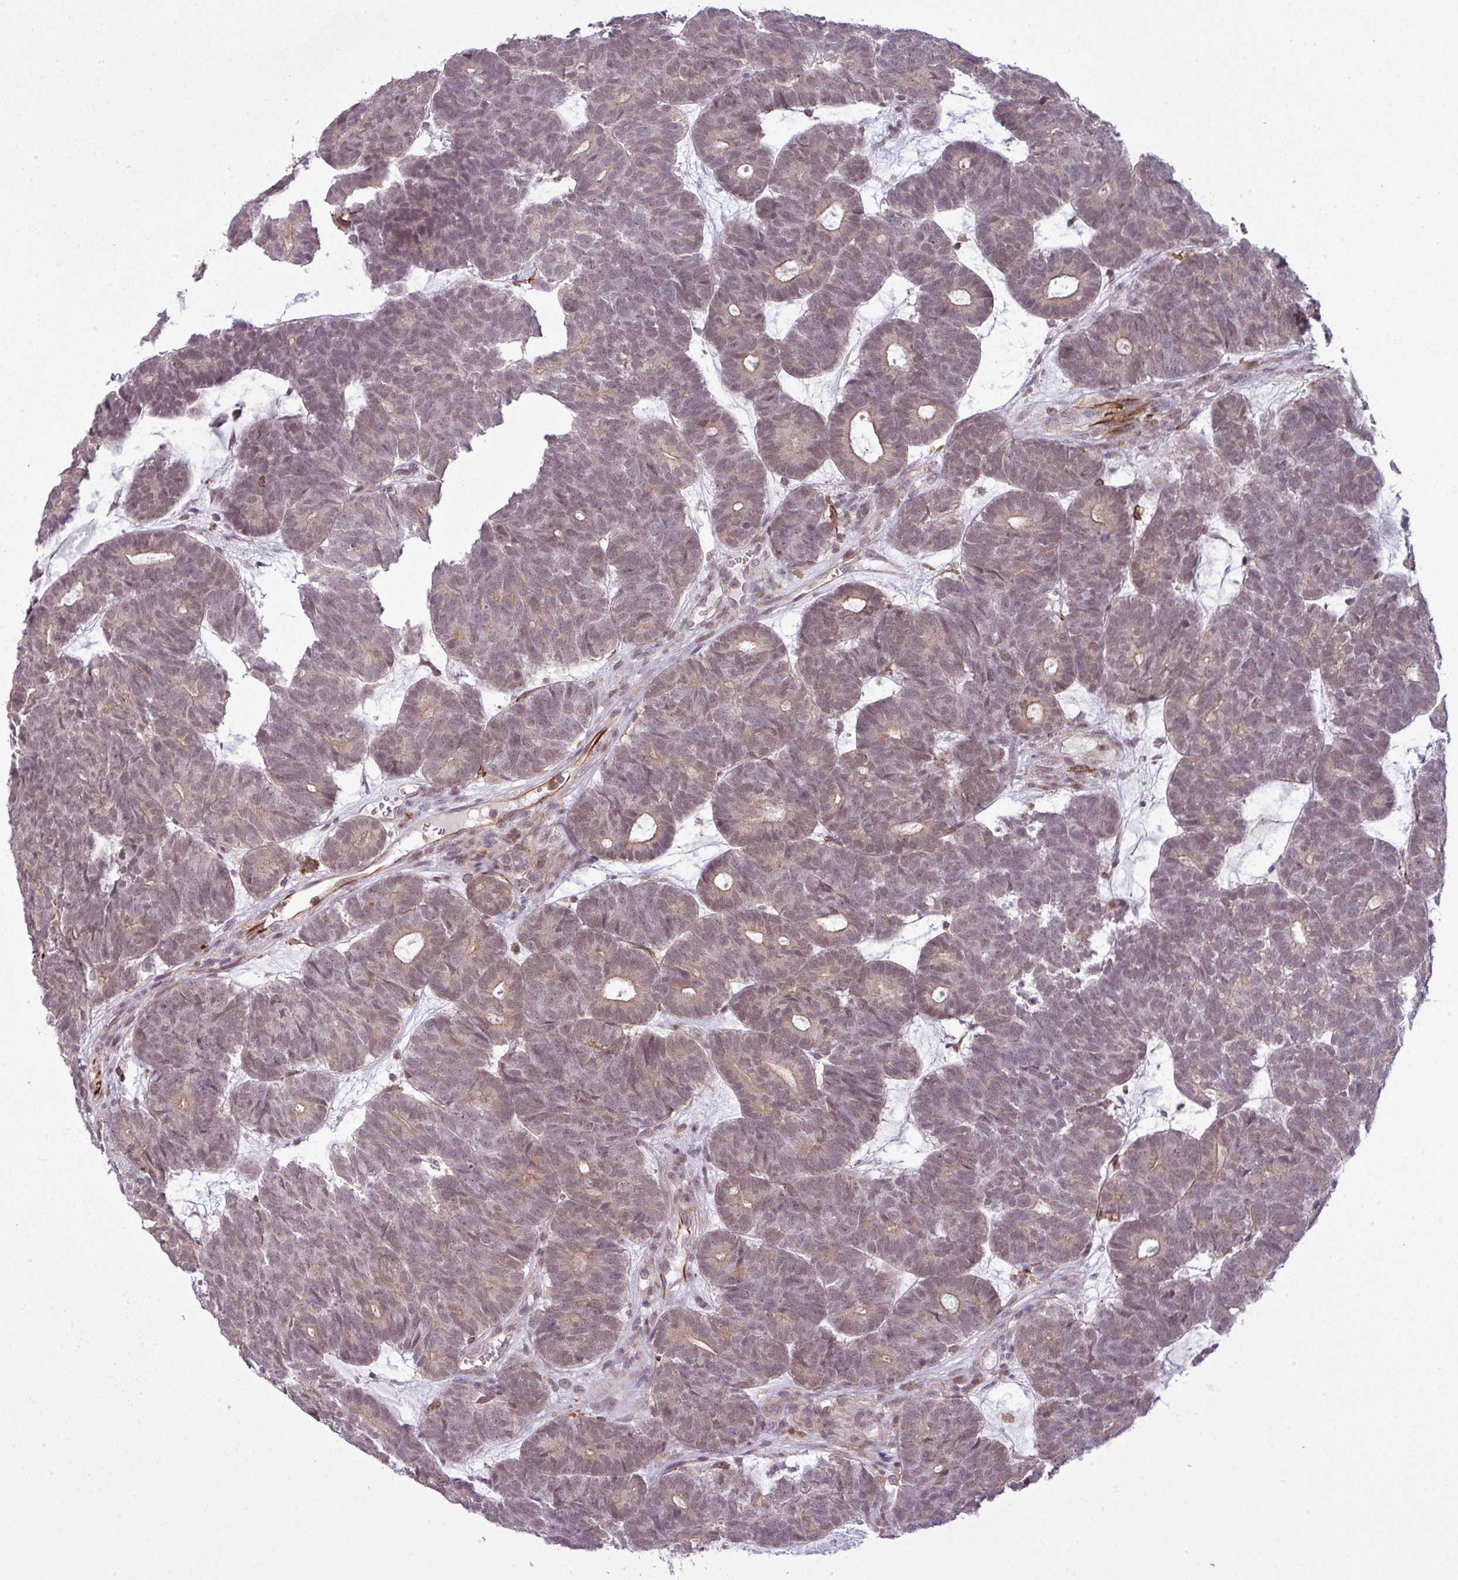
{"staining": {"intensity": "weak", "quantity": "25%-75%", "location": "nuclear"}, "tissue": "head and neck cancer", "cell_type": "Tumor cells", "image_type": "cancer", "snomed": [{"axis": "morphology", "description": "Adenocarcinoma, NOS"}, {"axis": "topography", "description": "Head-Neck"}], "caption": "Tumor cells exhibit low levels of weak nuclear expression in approximately 25%-75% of cells in human head and neck adenocarcinoma.", "gene": "ZC2HC1C", "patient": {"sex": "female", "age": 81}}